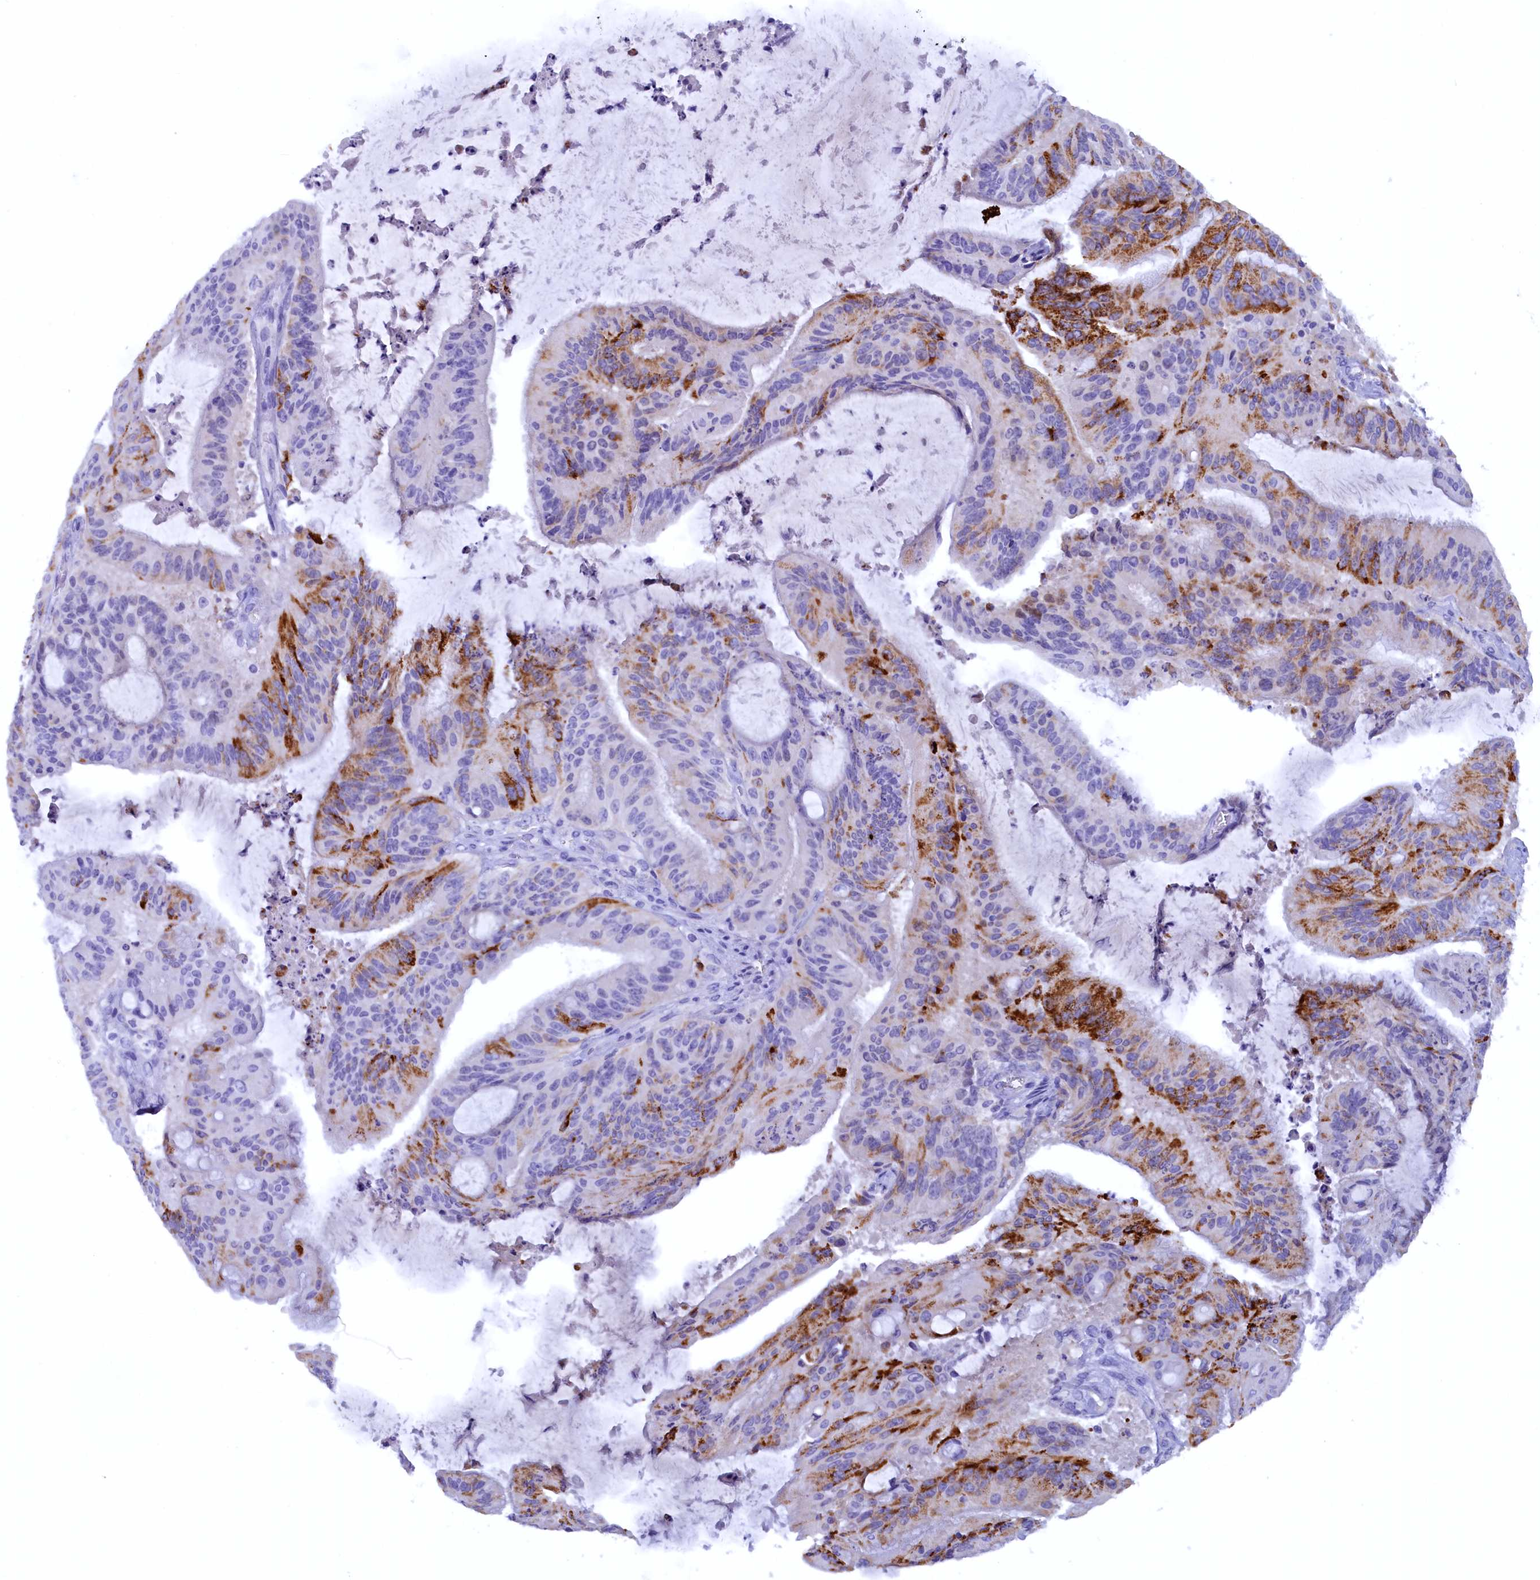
{"staining": {"intensity": "strong", "quantity": "<25%", "location": "cytoplasmic/membranous"}, "tissue": "liver cancer", "cell_type": "Tumor cells", "image_type": "cancer", "snomed": [{"axis": "morphology", "description": "Normal tissue, NOS"}, {"axis": "morphology", "description": "Cholangiocarcinoma"}, {"axis": "topography", "description": "Liver"}, {"axis": "topography", "description": "Peripheral nerve tissue"}], "caption": "High-magnification brightfield microscopy of liver cancer stained with DAB (3,3'-diaminobenzidine) (brown) and counterstained with hematoxylin (blue). tumor cells exhibit strong cytoplasmic/membranous positivity is present in approximately<25% of cells. Using DAB (brown) and hematoxylin (blue) stains, captured at high magnification using brightfield microscopy.", "gene": "ZSWIM4", "patient": {"sex": "female", "age": 73}}